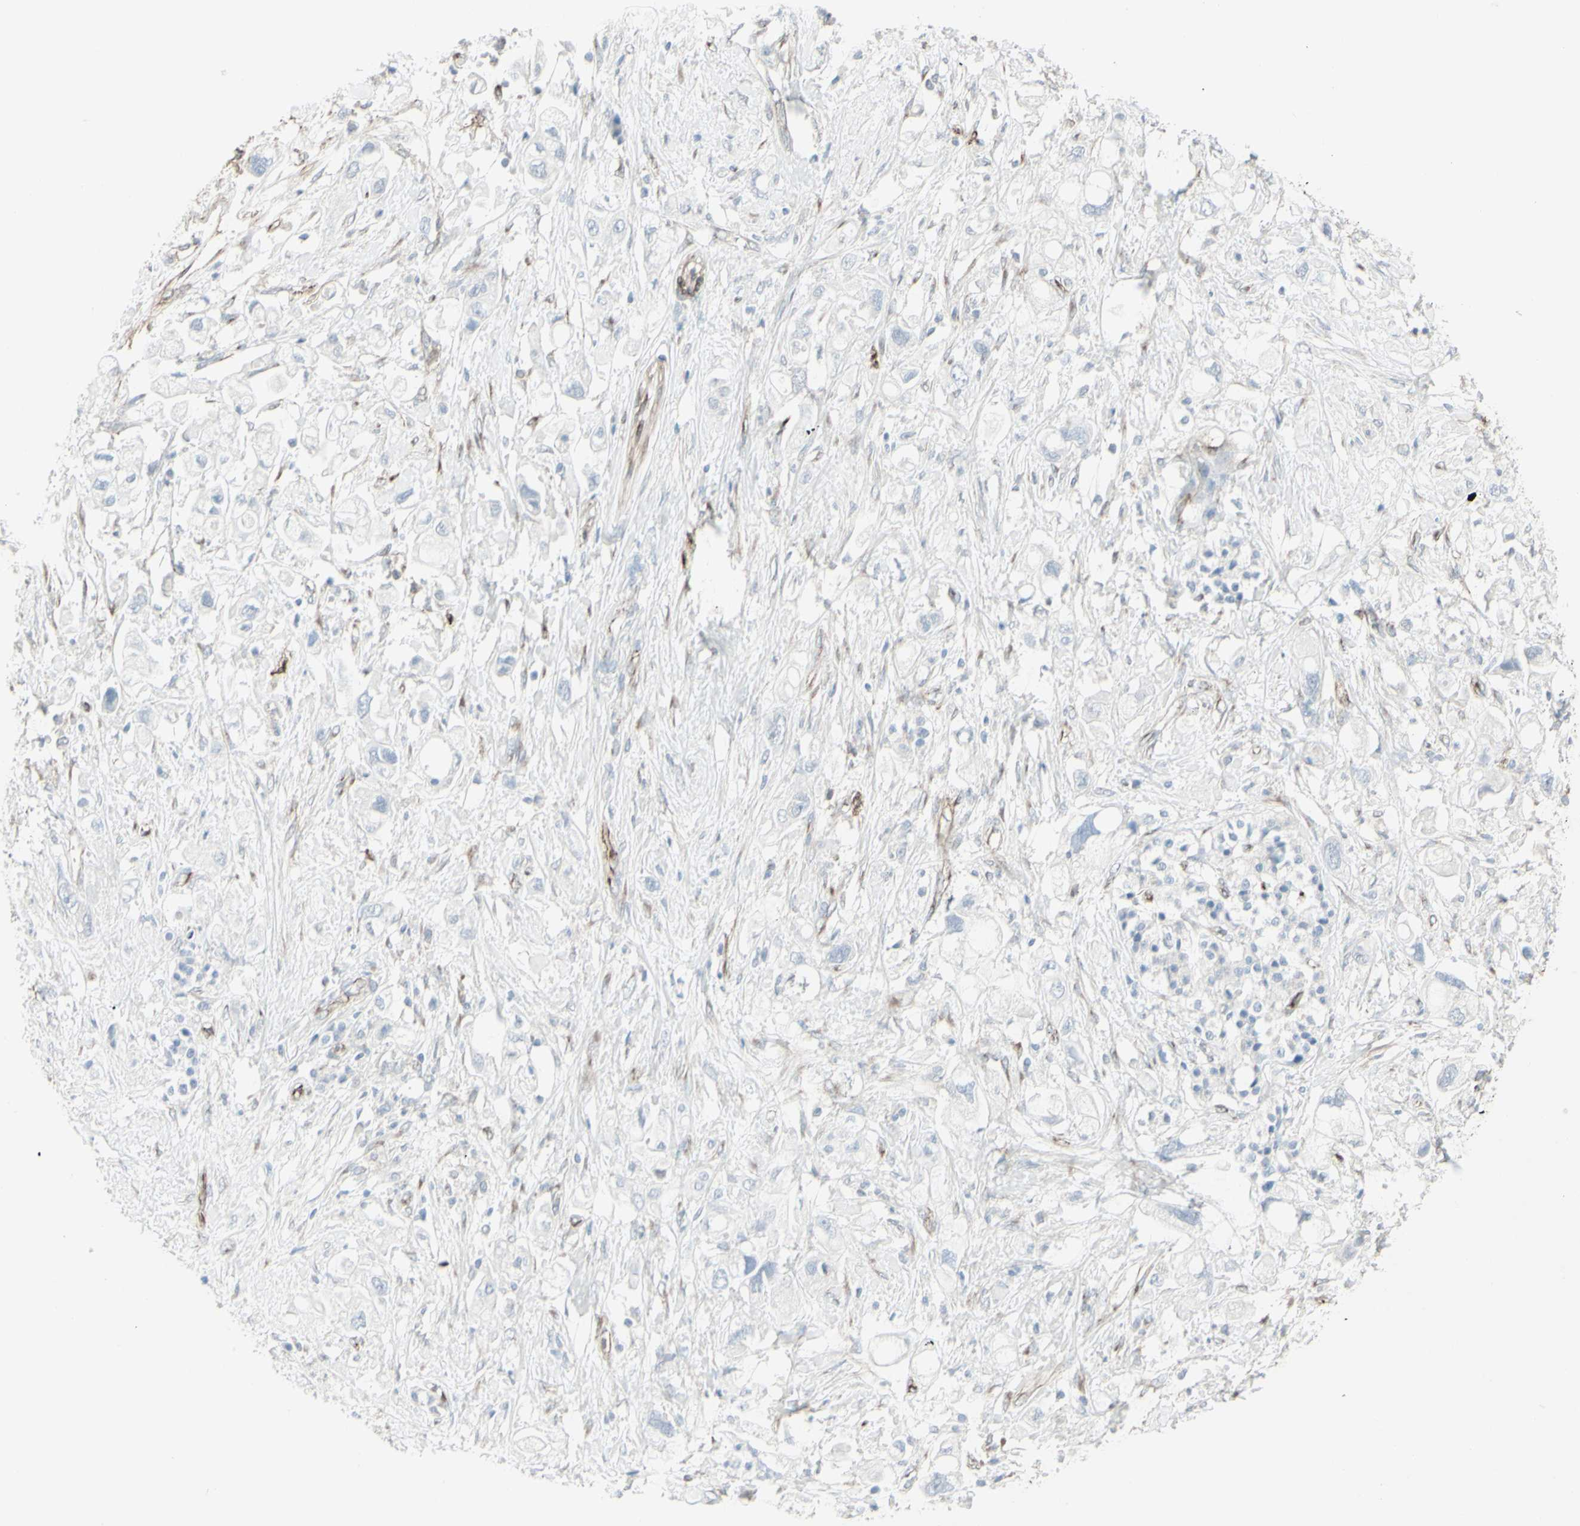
{"staining": {"intensity": "negative", "quantity": "none", "location": "none"}, "tissue": "pancreatic cancer", "cell_type": "Tumor cells", "image_type": "cancer", "snomed": [{"axis": "morphology", "description": "Adenocarcinoma, NOS"}, {"axis": "topography", "description": "Pancreas"}], "caption": "There is no significant positivity in tumor cells of adenocarcinoma (pancreatic).", "gene": "GJA1", "patient": {"sex": "female", "age": 56}}